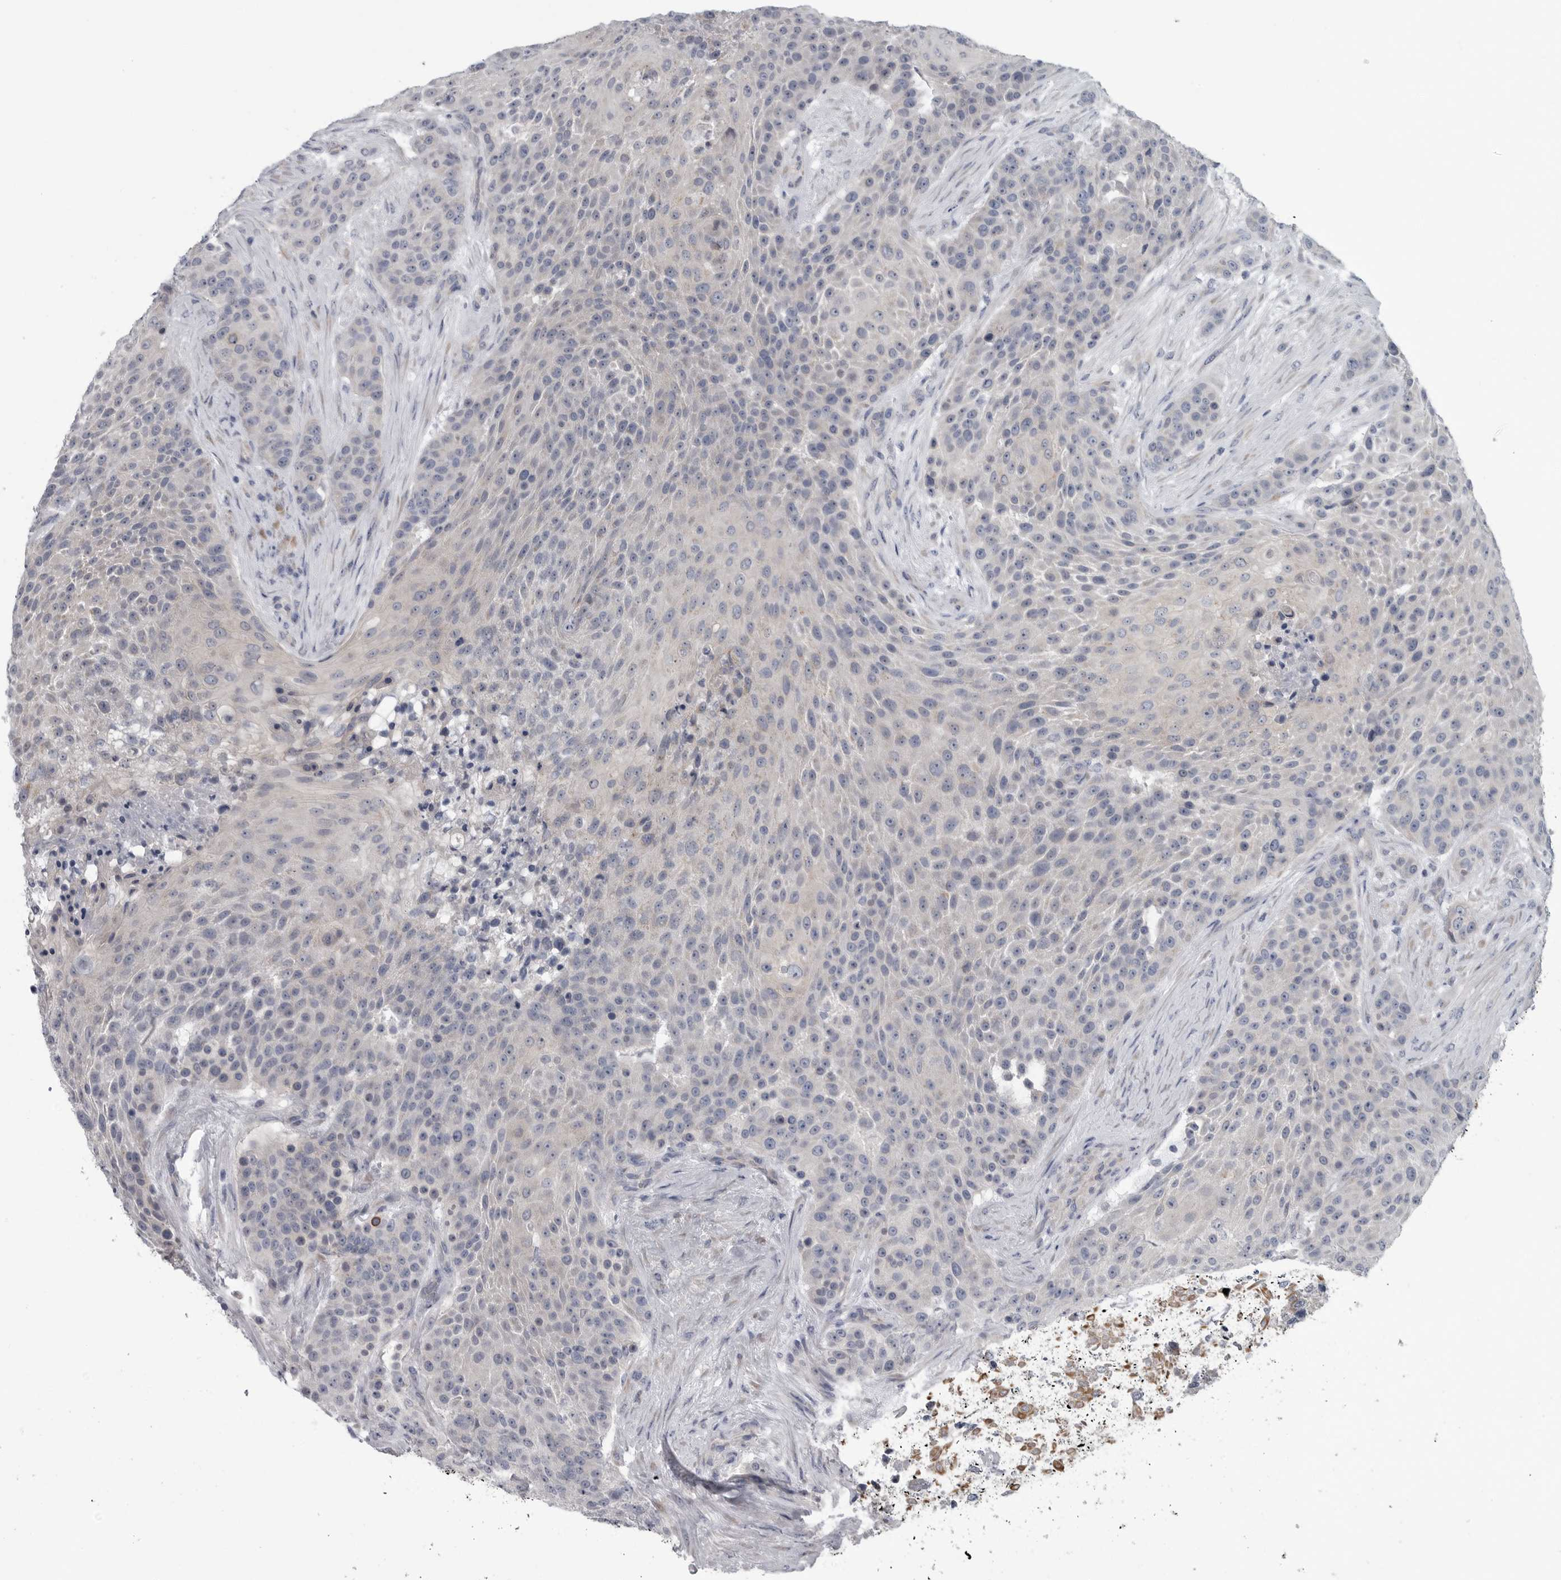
{"staining": {"intensity": "negative", "quantity": "none", "location": "none"}, "tissue": "urothelial cancer", "cell_type": "Tumor cells", "image_type": "cancer", "snomed": [{"axis": "morphology", "description": "Urothelial carcinoma, High grade"}, {"axis": "topography", "description": "Urinary bladder"}], "caption": "Tumor cells show no significant staining in urothelial carcinoma (high-grade). Nuclei are stained in blue.", "gene": "MYOC", "patient": {"sex": "female", "age": 63}}